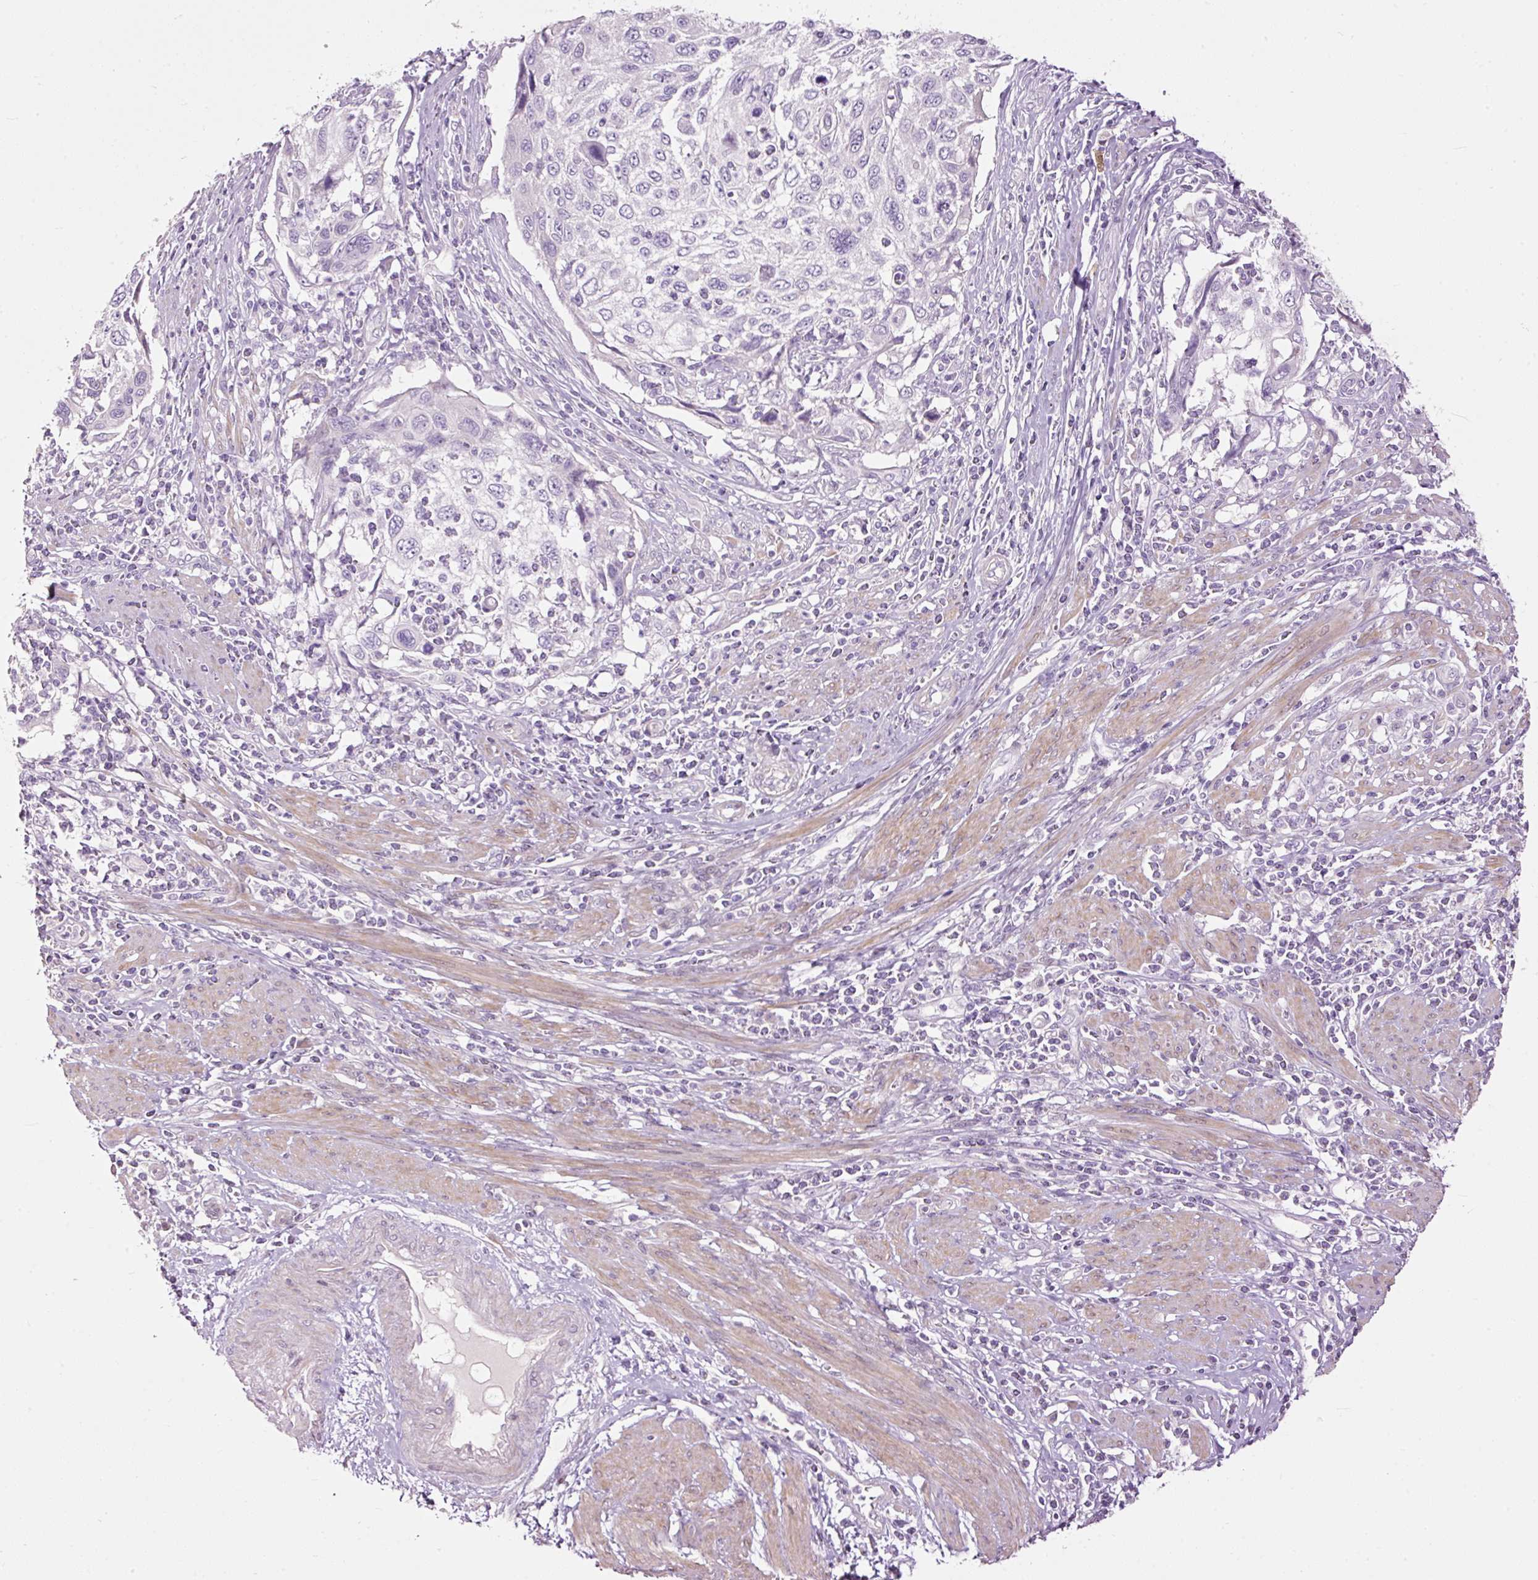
{"staining": {"intensity": "negative", "quantity": "none", "location": "none"}, "tissue": "cervical cancer", "cell_type": "Tumor cells", "image_type": "cancer", "snomed": [{"axis": "morphology", "description": "Squamous cell carcinoma, NOS"}, {"axis": "topography", "description": "Cervix"}], "caption": "A histopathology image of human cervical cancer (squamous cell carcinoma) is negative for staining in tumor cells.", "gene": "FCRL4", "patient": {"sex": "female", "age": 70}}